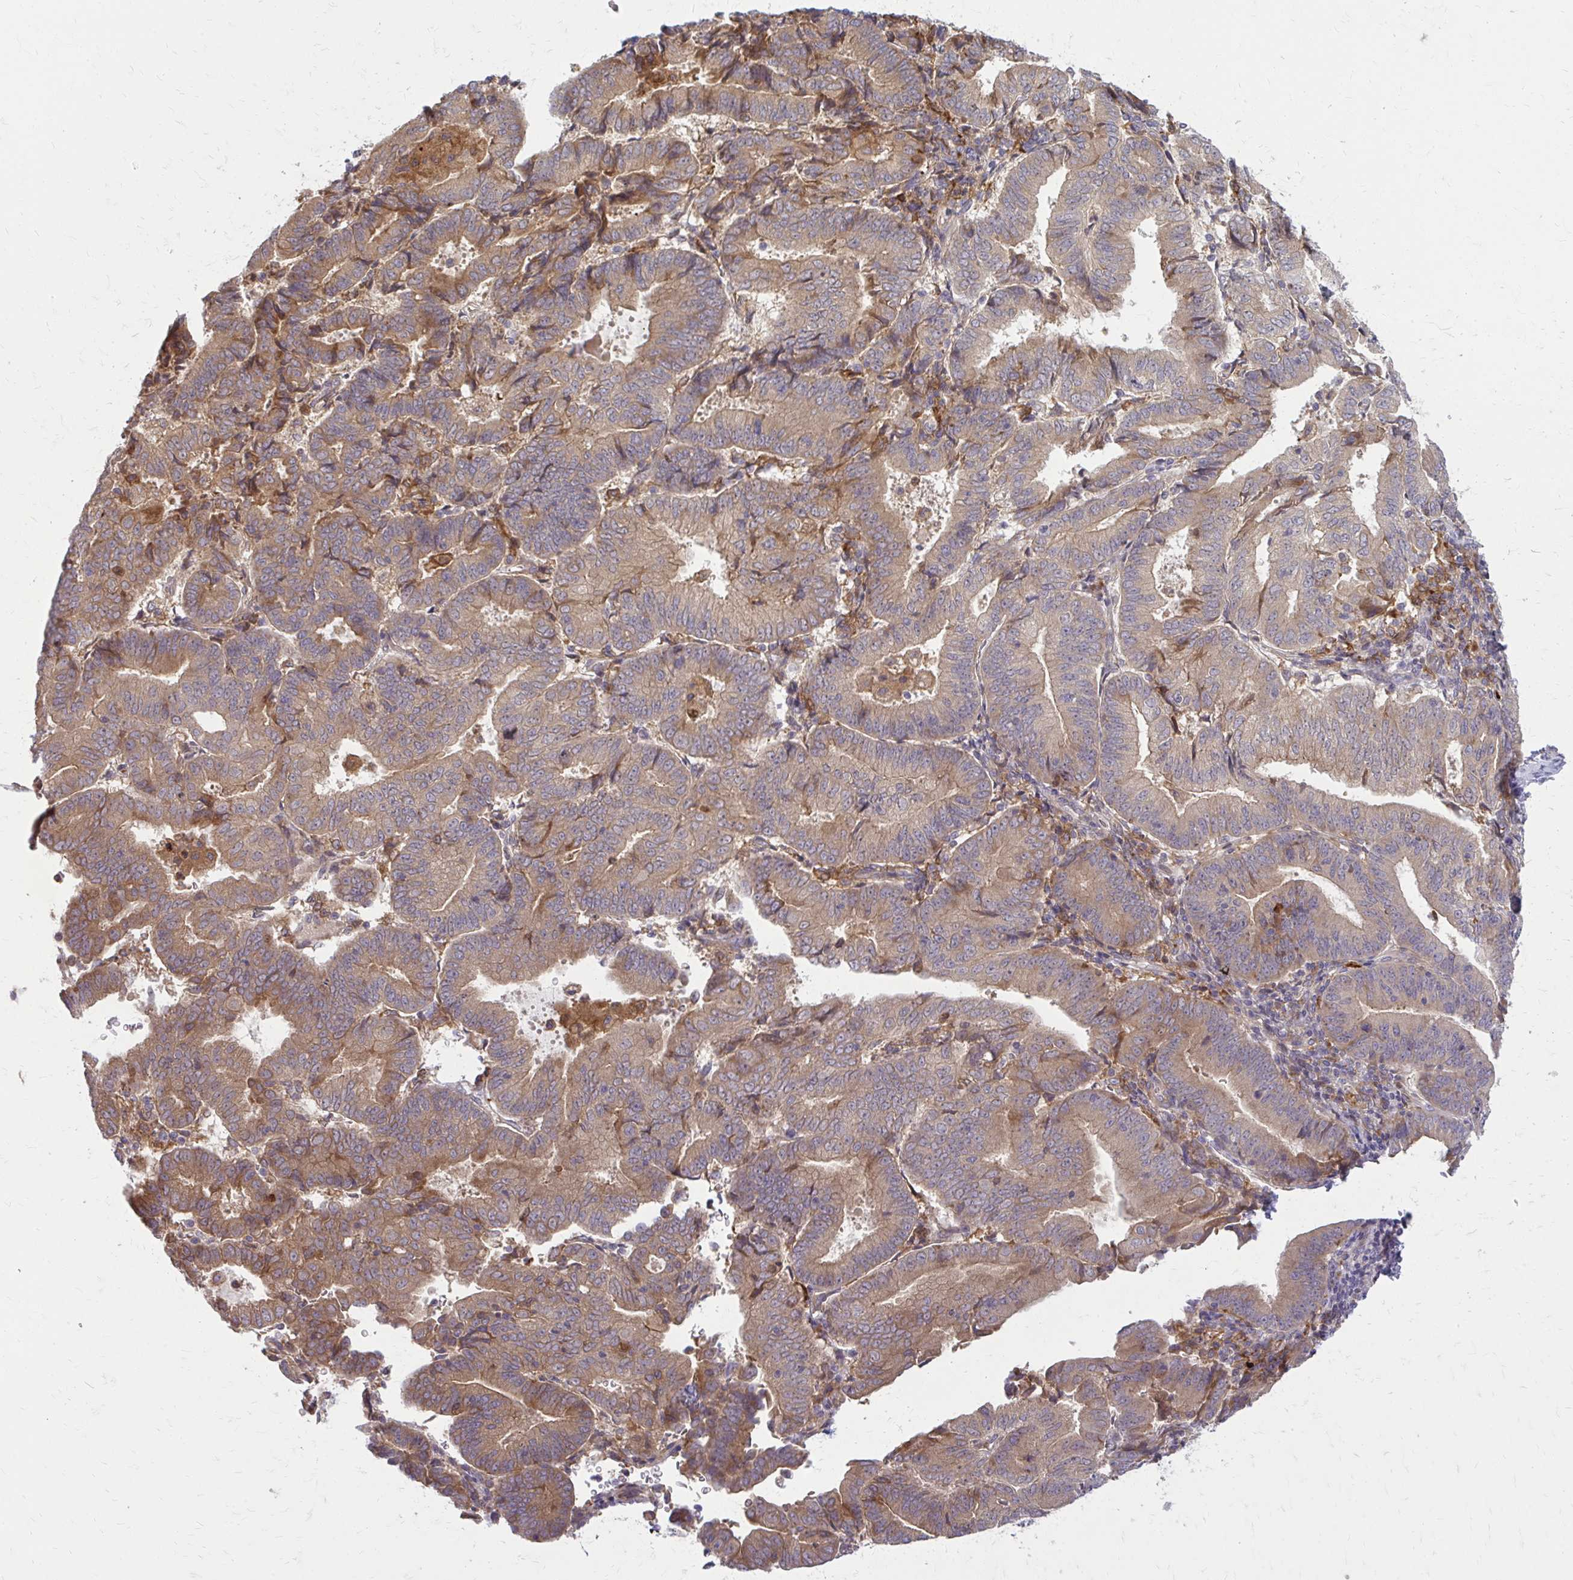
{"staining": {"intensity": "moderate", "quantity": ">75%", "location": "cytoplasmic/membranous"}, "tissue": "endometrial cancer", "cell_type": "Tumor cells", "image_type": "cancer", "snomed": [{"axis": "morphology", "description": "Adenocarcinoma, NOS"}, {"axis": "topography", "description": "Endometrium"}], "caption": "IHC staining of adenocarcinoma (endometrial), which exhibits medium levels of moderate cytoplasmic/membranous expression in about >75% of tumor cells indicating moderate cytoplasmic/membranous protein expression. The staining was performed using DAB (3,3'-diaminobenzidine) (brown) for protein detection and nuclei were counterstained in hematoxylin (blue).", "gene": "OXNAD1", "patient": {"sex": "female", "age": 70}}